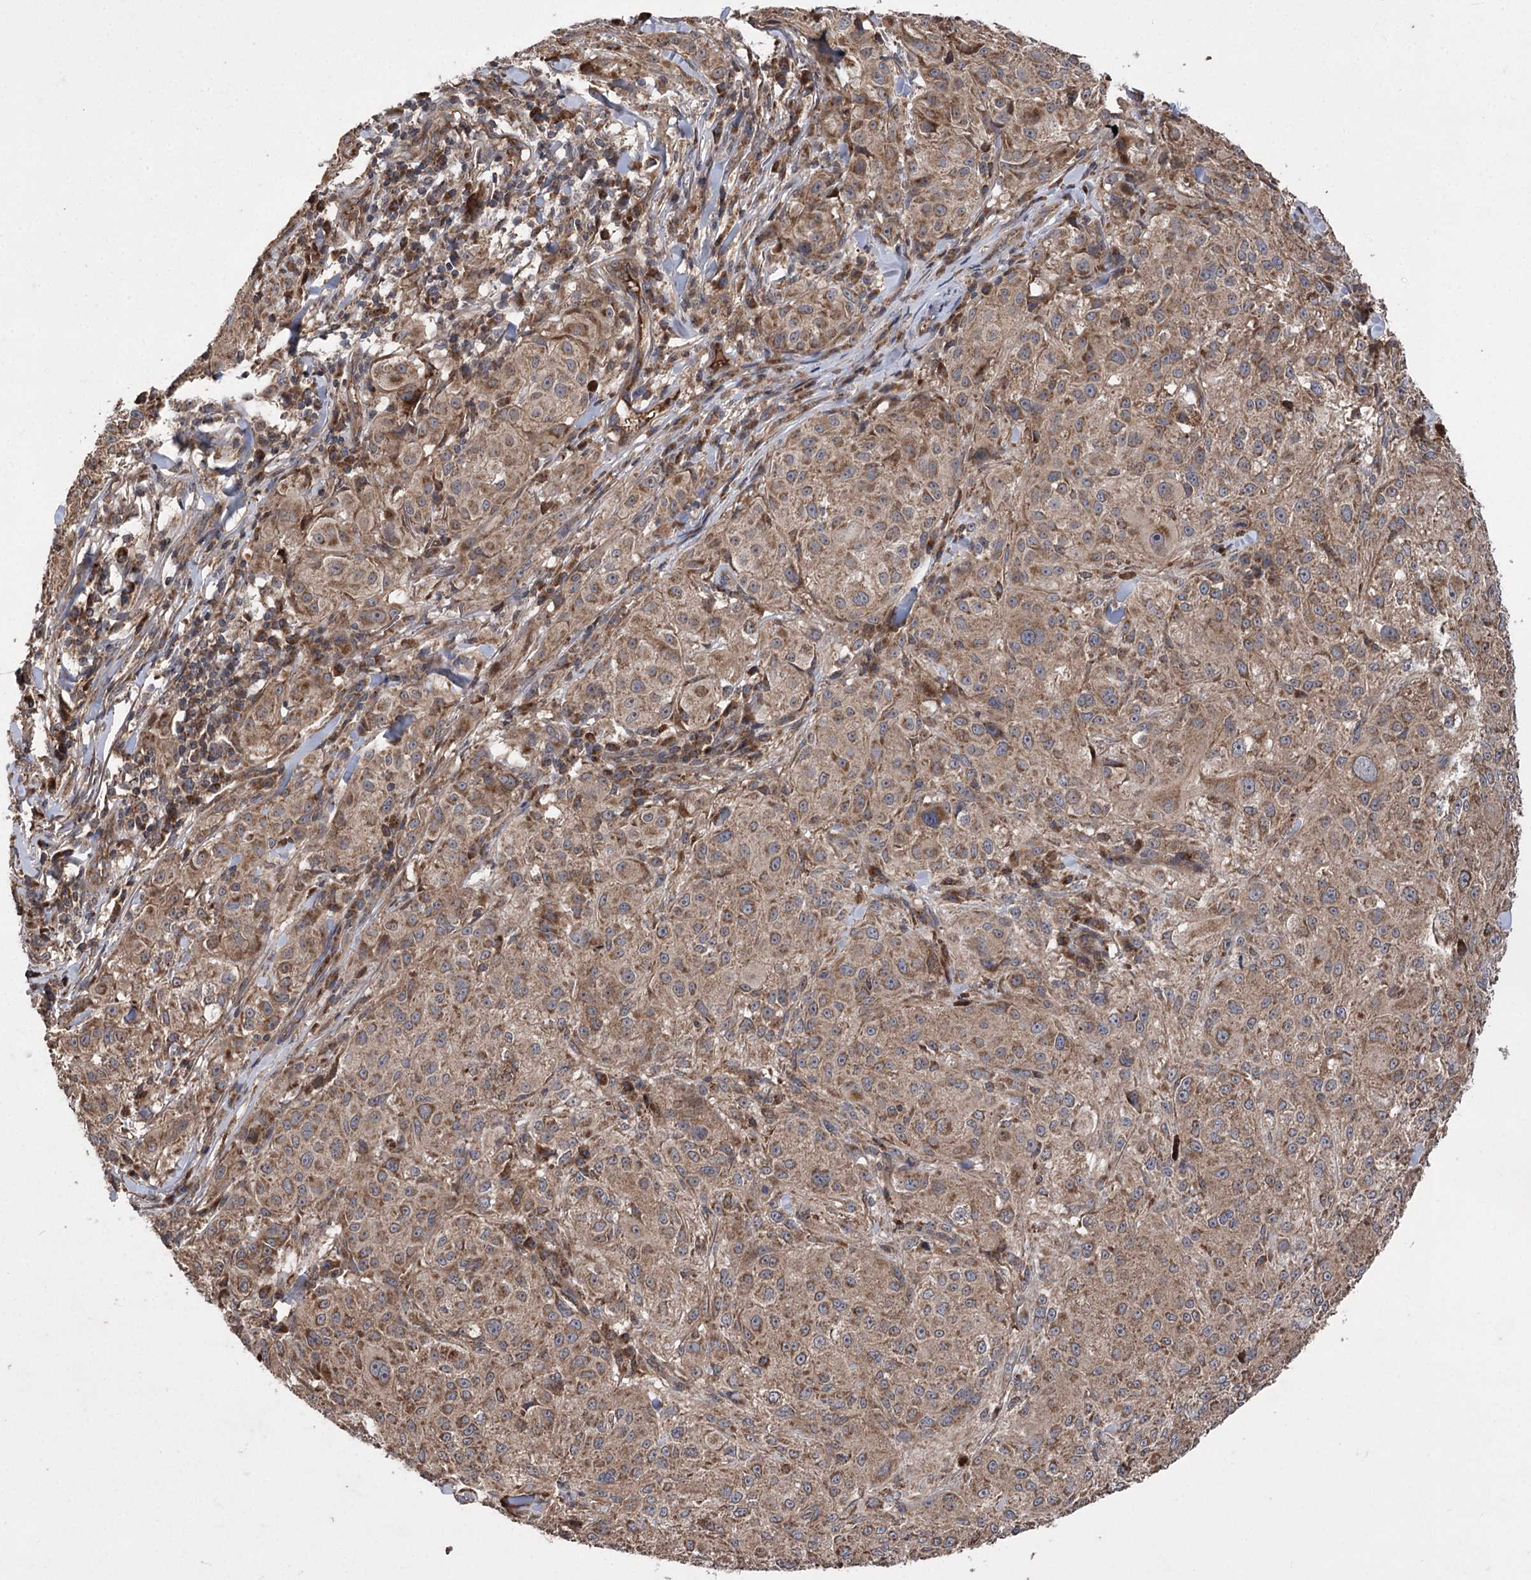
{"staining": {"intensity": "moderate", "quantity": ">75%", "location": "cytoplasmic/membranous"}, "tissue": "melanoma", "cell_type": "Tumor cells", "image_type": "cancer", "snomed": [{"axis": "morphology", "description": "Necrosis, NOS"}, {"axis": "morphology", "description": "Malignant melanoma, NOS"}, {"axis": "topography", "description": "Skin"}], "caption": "Moderate cytoplasmic/membranous protein staining is present in approximately >75% of tumor cells in malignant melanoma. (brown staining indicates protein expression, while blue staining denotes nuclei).", "gene": "RASSF3", "patient": {"sex": "female", "age": 87}}